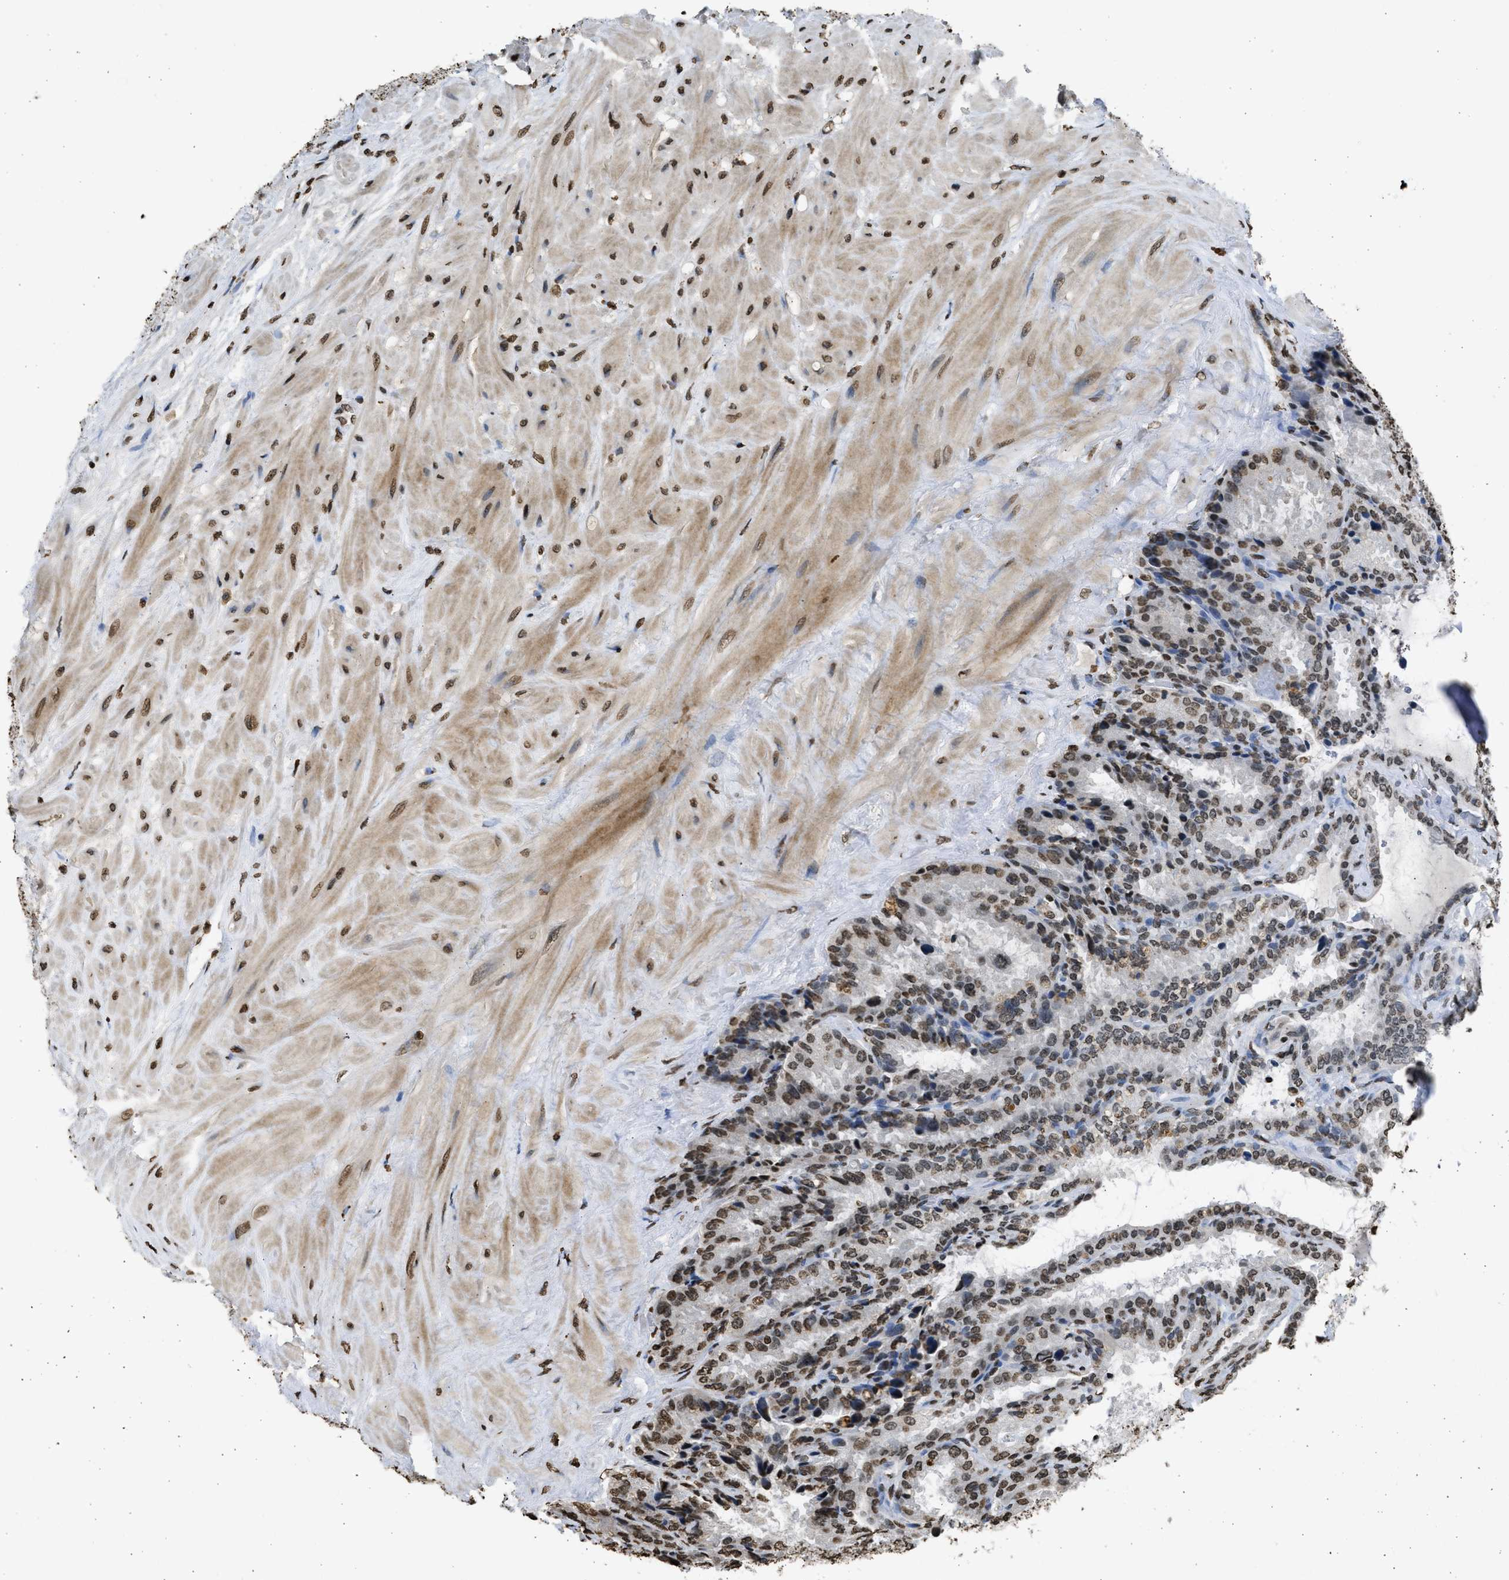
{"staining": {"intensity": "moderate", "quantity": ">75%", "location": "nuclear"}, "tissue": "seminal vesicle", "cell_type": "Glandular cells", "image_type": "normal", "snomed": [{"axis": "morphology", "description": "Normal tissue, NOS"}, {"axis": "topography", "description": "Seminal veicle"}], "caption": "A brown stain labels moderate nuclear positivity of a protein in glandular cells of normal human seminal vesicle. (DAB = brown stain, brightfield microscopy at high magnification).", "gene": "RRAGC", "patient": {"sex": "male", "age": 46}}